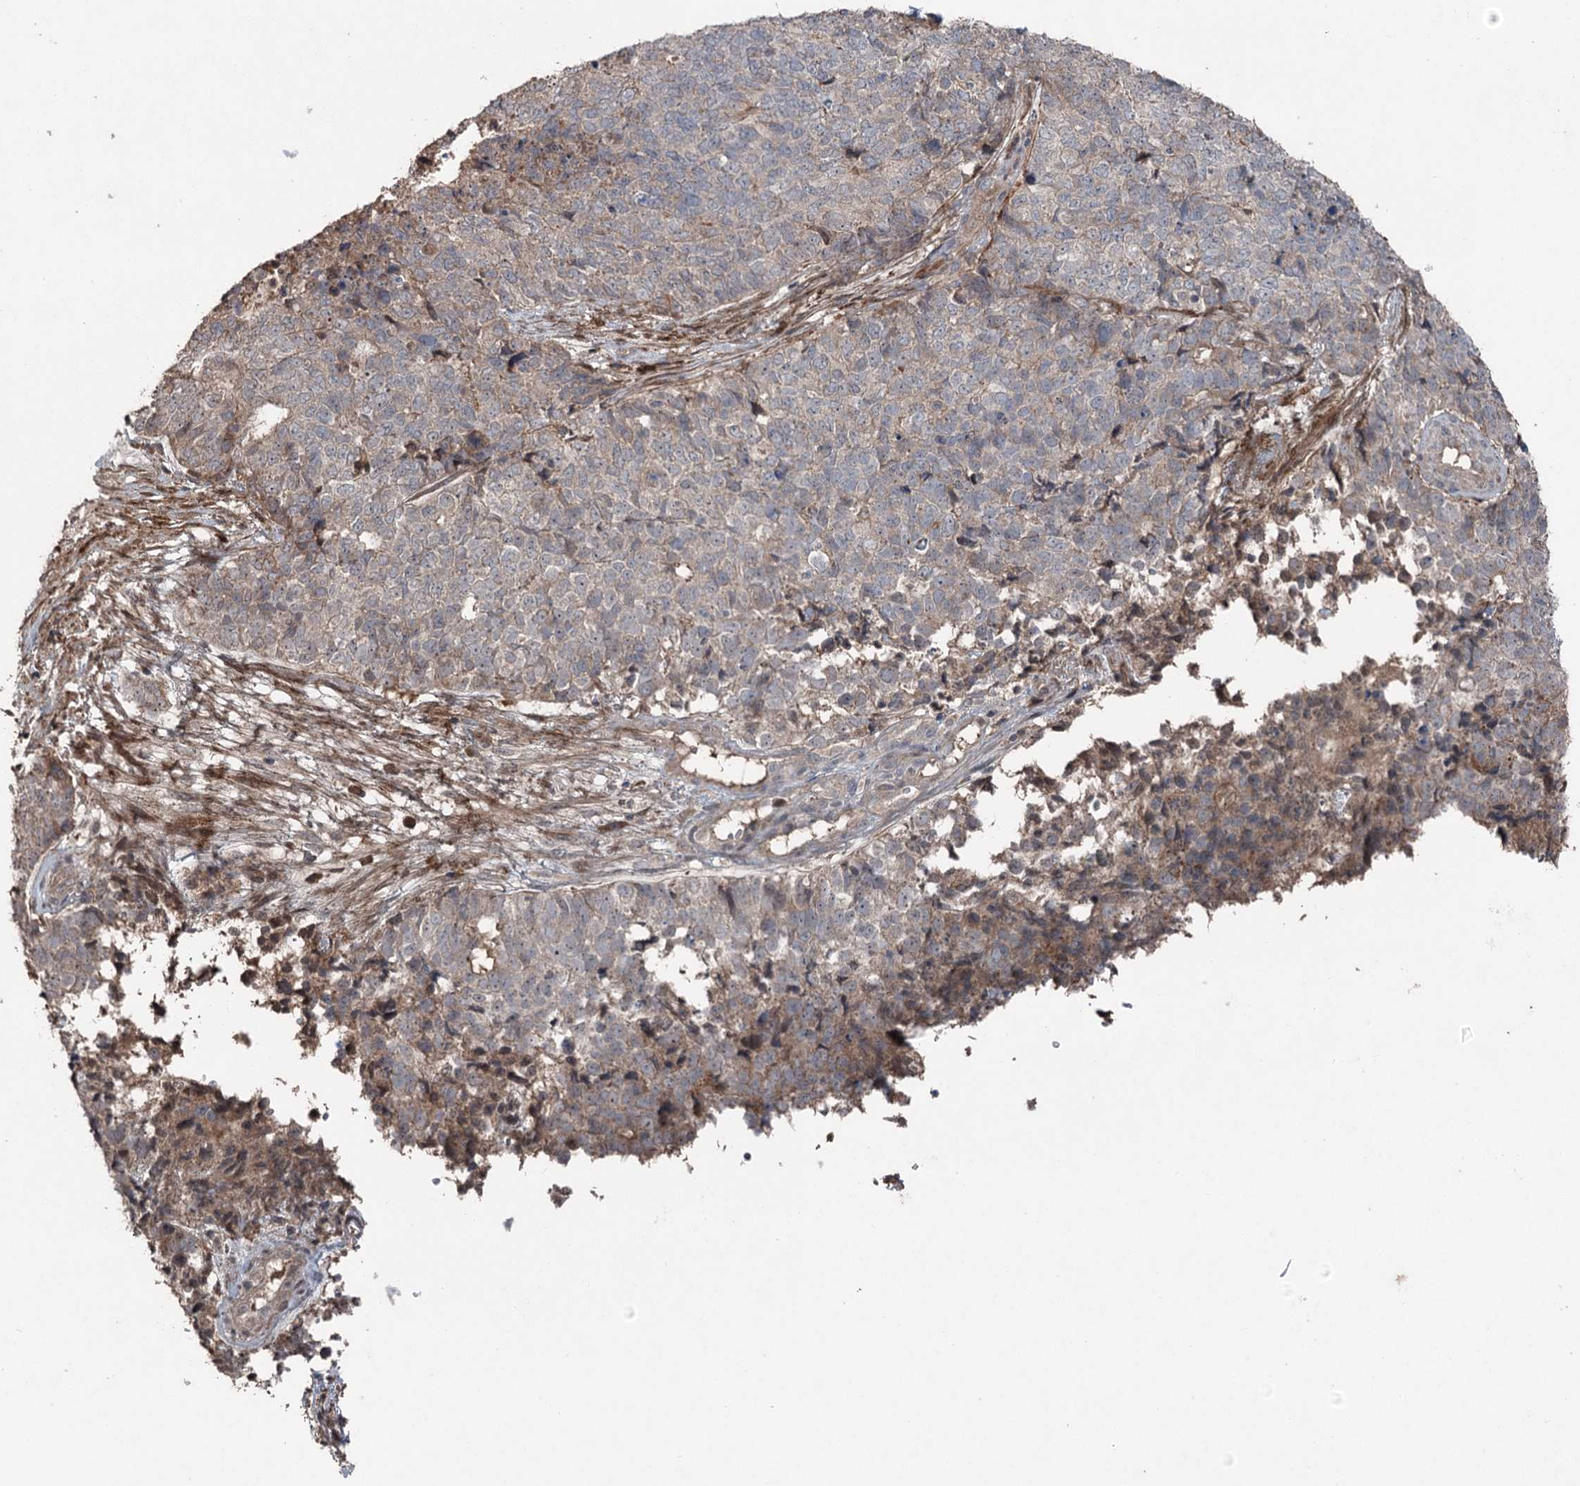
{"staining": {"intensity": "weak", "quantity": "<25%", "location": "cytoplasmic/membranous"}, "tissue": "cervical cancer", "cell_type": "Tumor cells", "image_type": "cancer", "snomed": [{"axis": "morphology", "description": "Squamous cell carcinoma, NOS"}, {"axis": "topography", "description": "Cervix"}], "caption": "Immunohistochemical staining of human cervical squamous cell carcinoma shows no significant positivity in tumor cells.", "gene": "MAPK8IP2", "patient": {"sex": "female", "age": 63}}